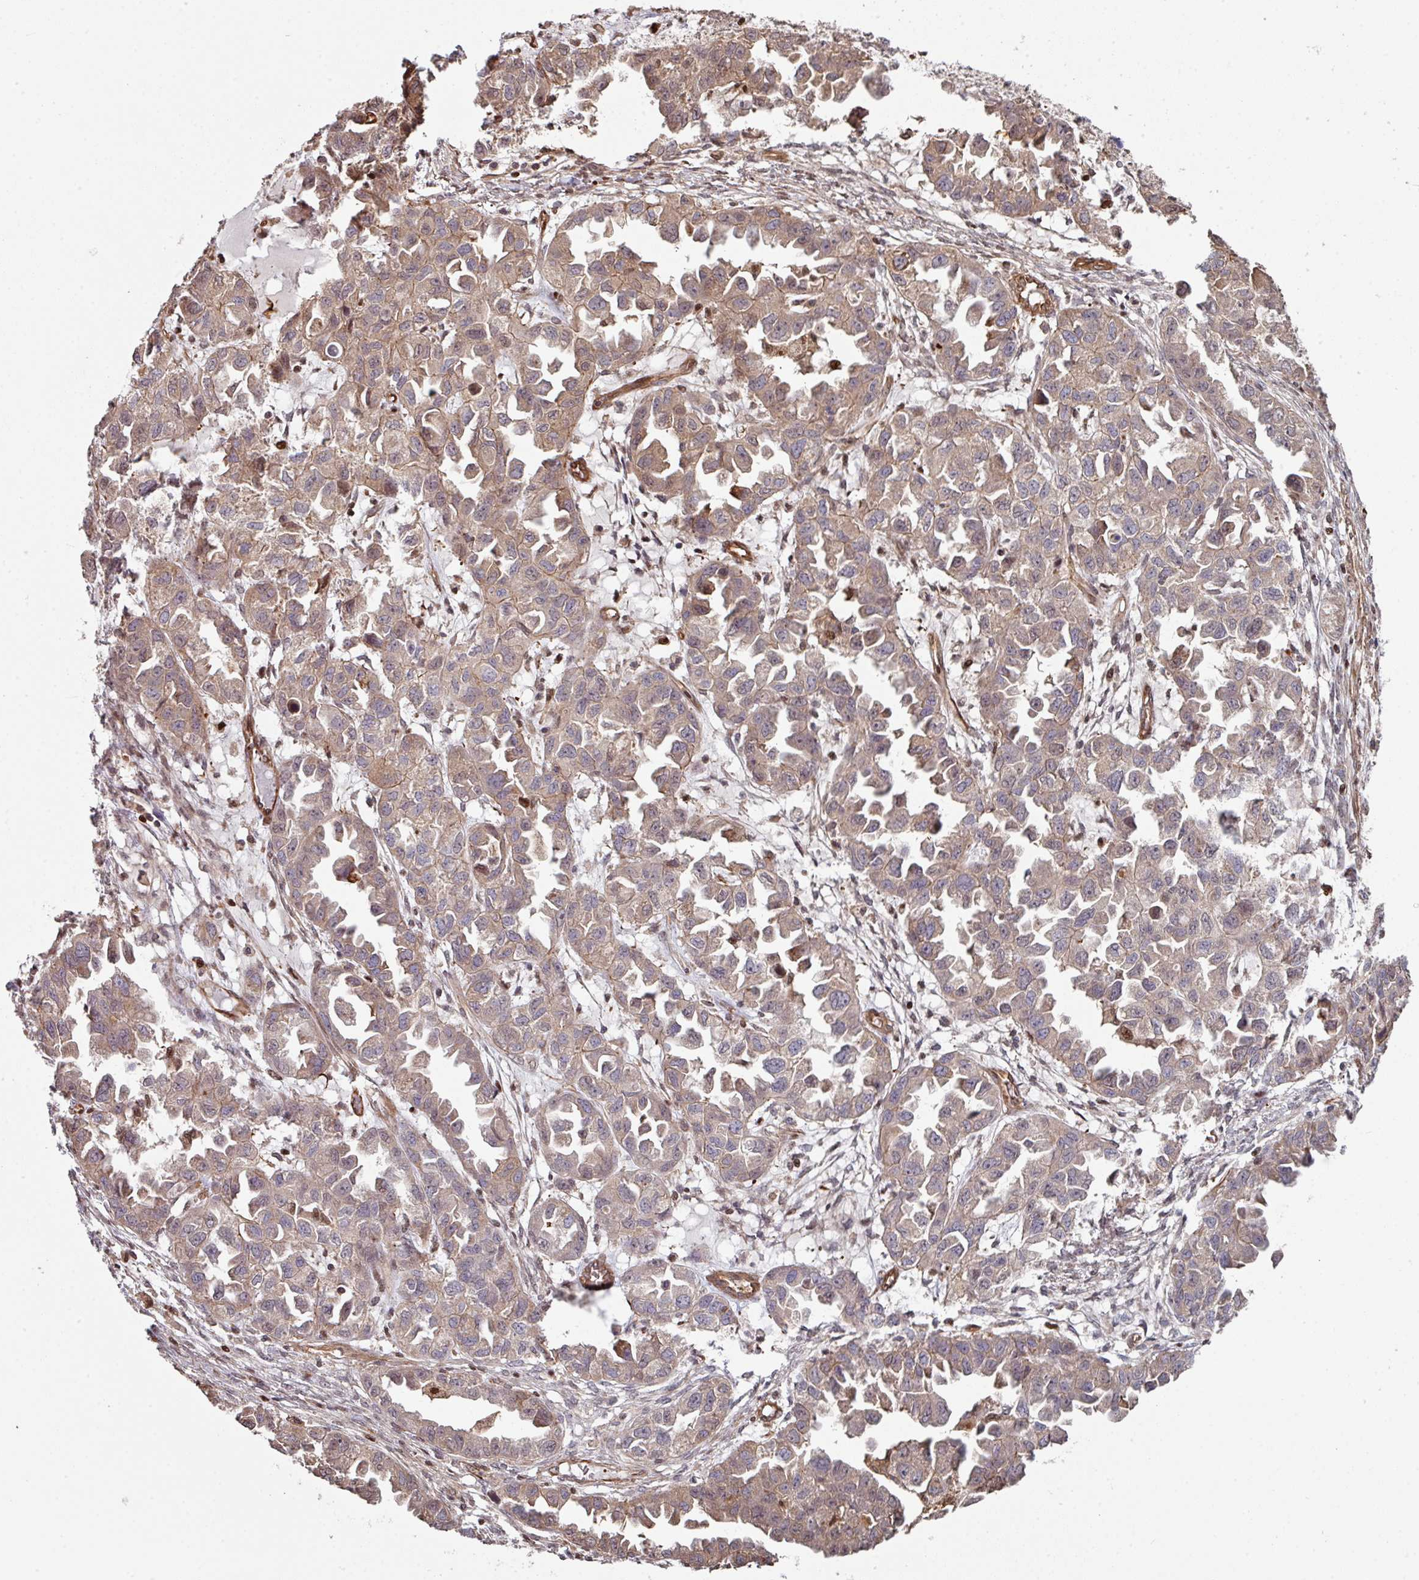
{"staining": {"intensity": "moderate", "quantity": ">75%", "location": "cytoplasmic/membranous"}, "tissue": "ovarian cancer", "cell_type": "Tumor cells", "image_type": "cancer", "snomed": [{"axis": "morphology", "description": "Cystadenocarcinoma, serous, NOS"}, {"axis": "topography", "description": "Ovary"}], "caption": "Tumor cells exhibit medium levels of moderate cytoplasmic/membranous positivity in approximately >75% of cells in human ovarian cancer (serous cystadenocarcinoma). (IHC, brightfield microscopy, high magnification).", "gene": "ANO9", "patient": {"sex": "female", "age": 84}}